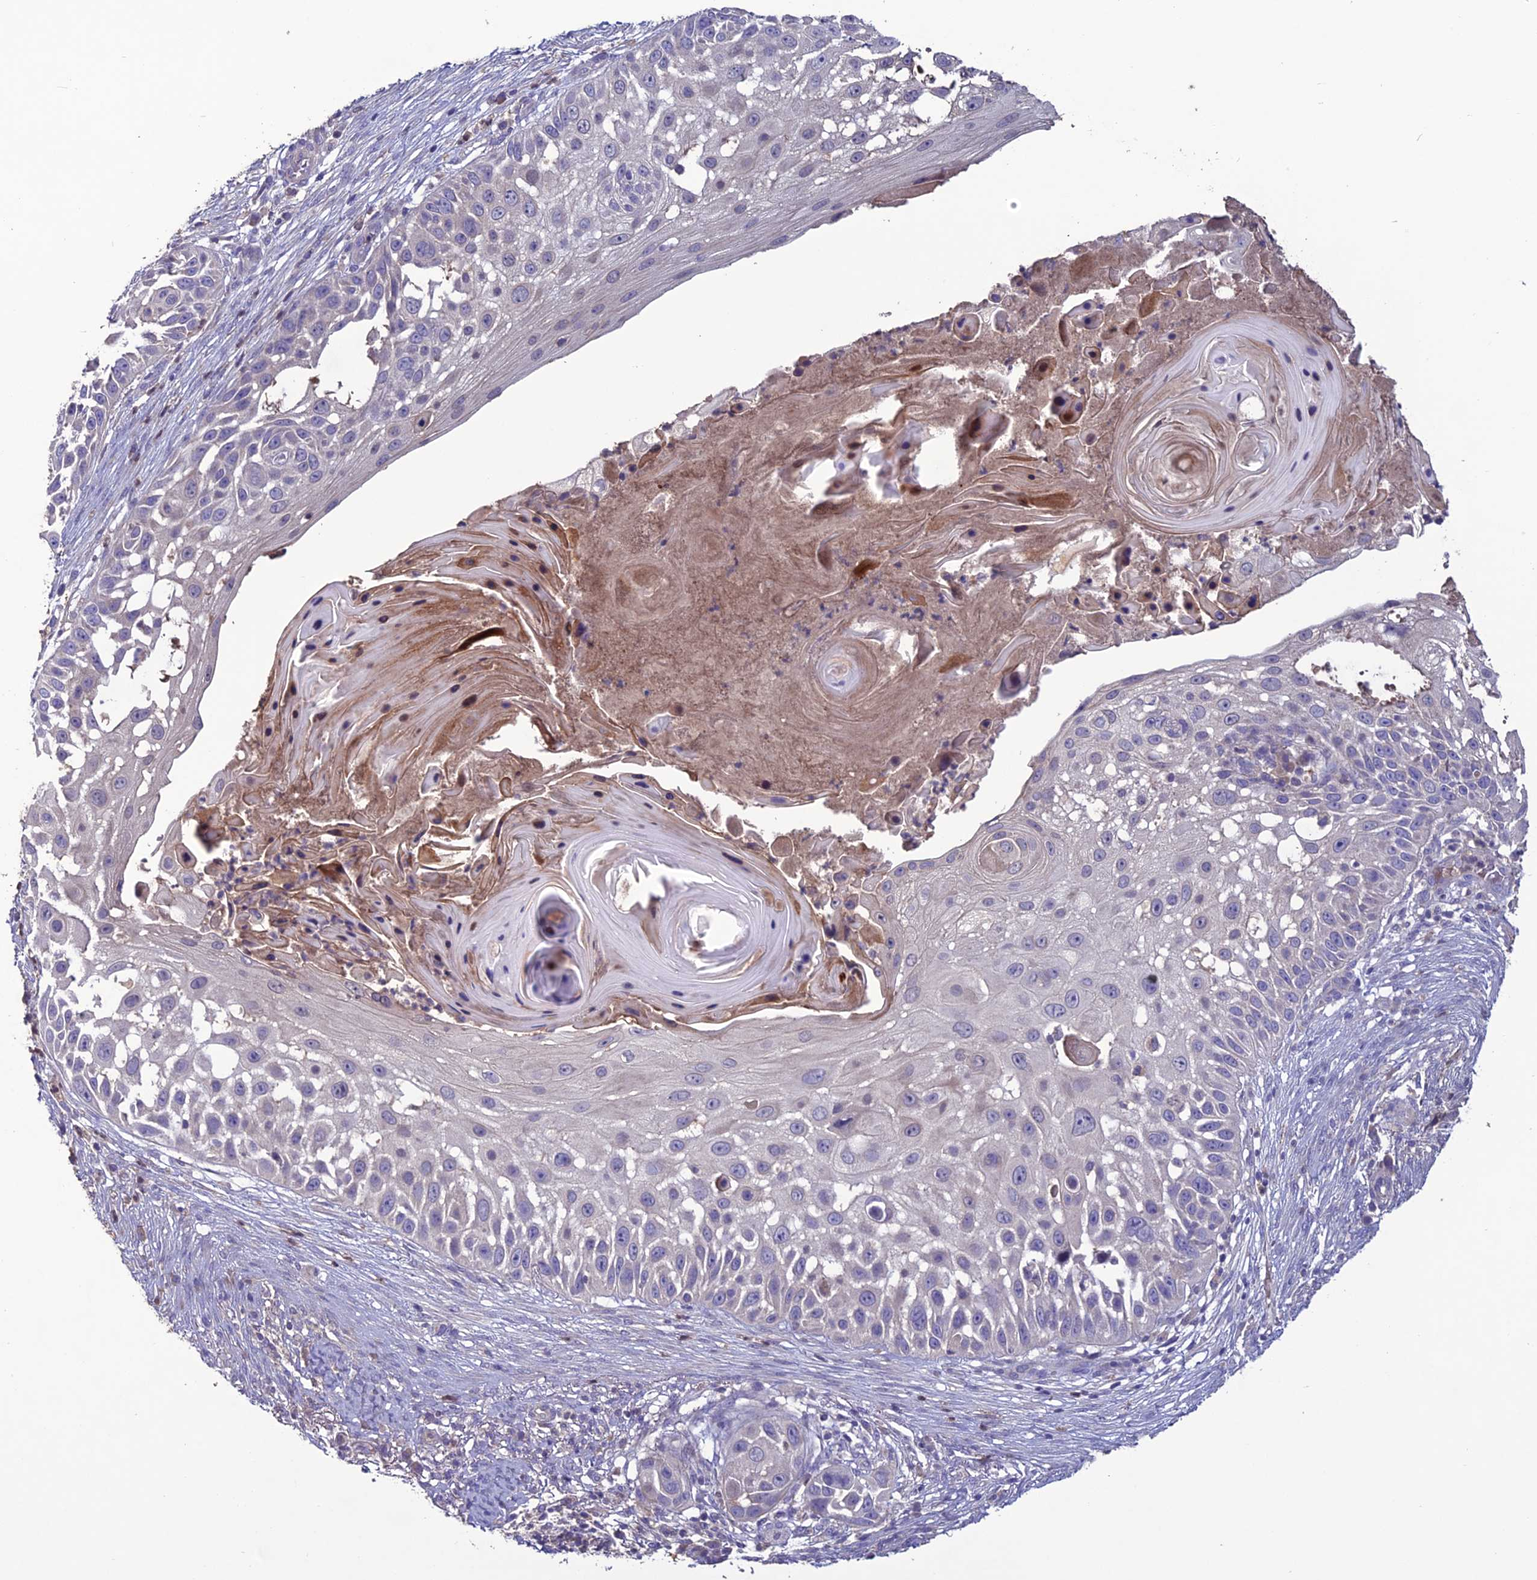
{"staining": {"intensity": "negative", "quantity": "none", "location": "none"}, "tissue": "skin cancer", "cell_type": "Tumor cells", "image_type": "cancer", "snomed": [{"axis": "morphology", "description": "Squamous cell carcinoma, NOS"}, {"axis": "topography", "description": "Skin"}], "caption": "Tumor cells are negative for brown protein staining in skin cancer (squamous cell carcinoma).", "gene": "C2orf76", "patient": {"sex": "female", "age": 44}}